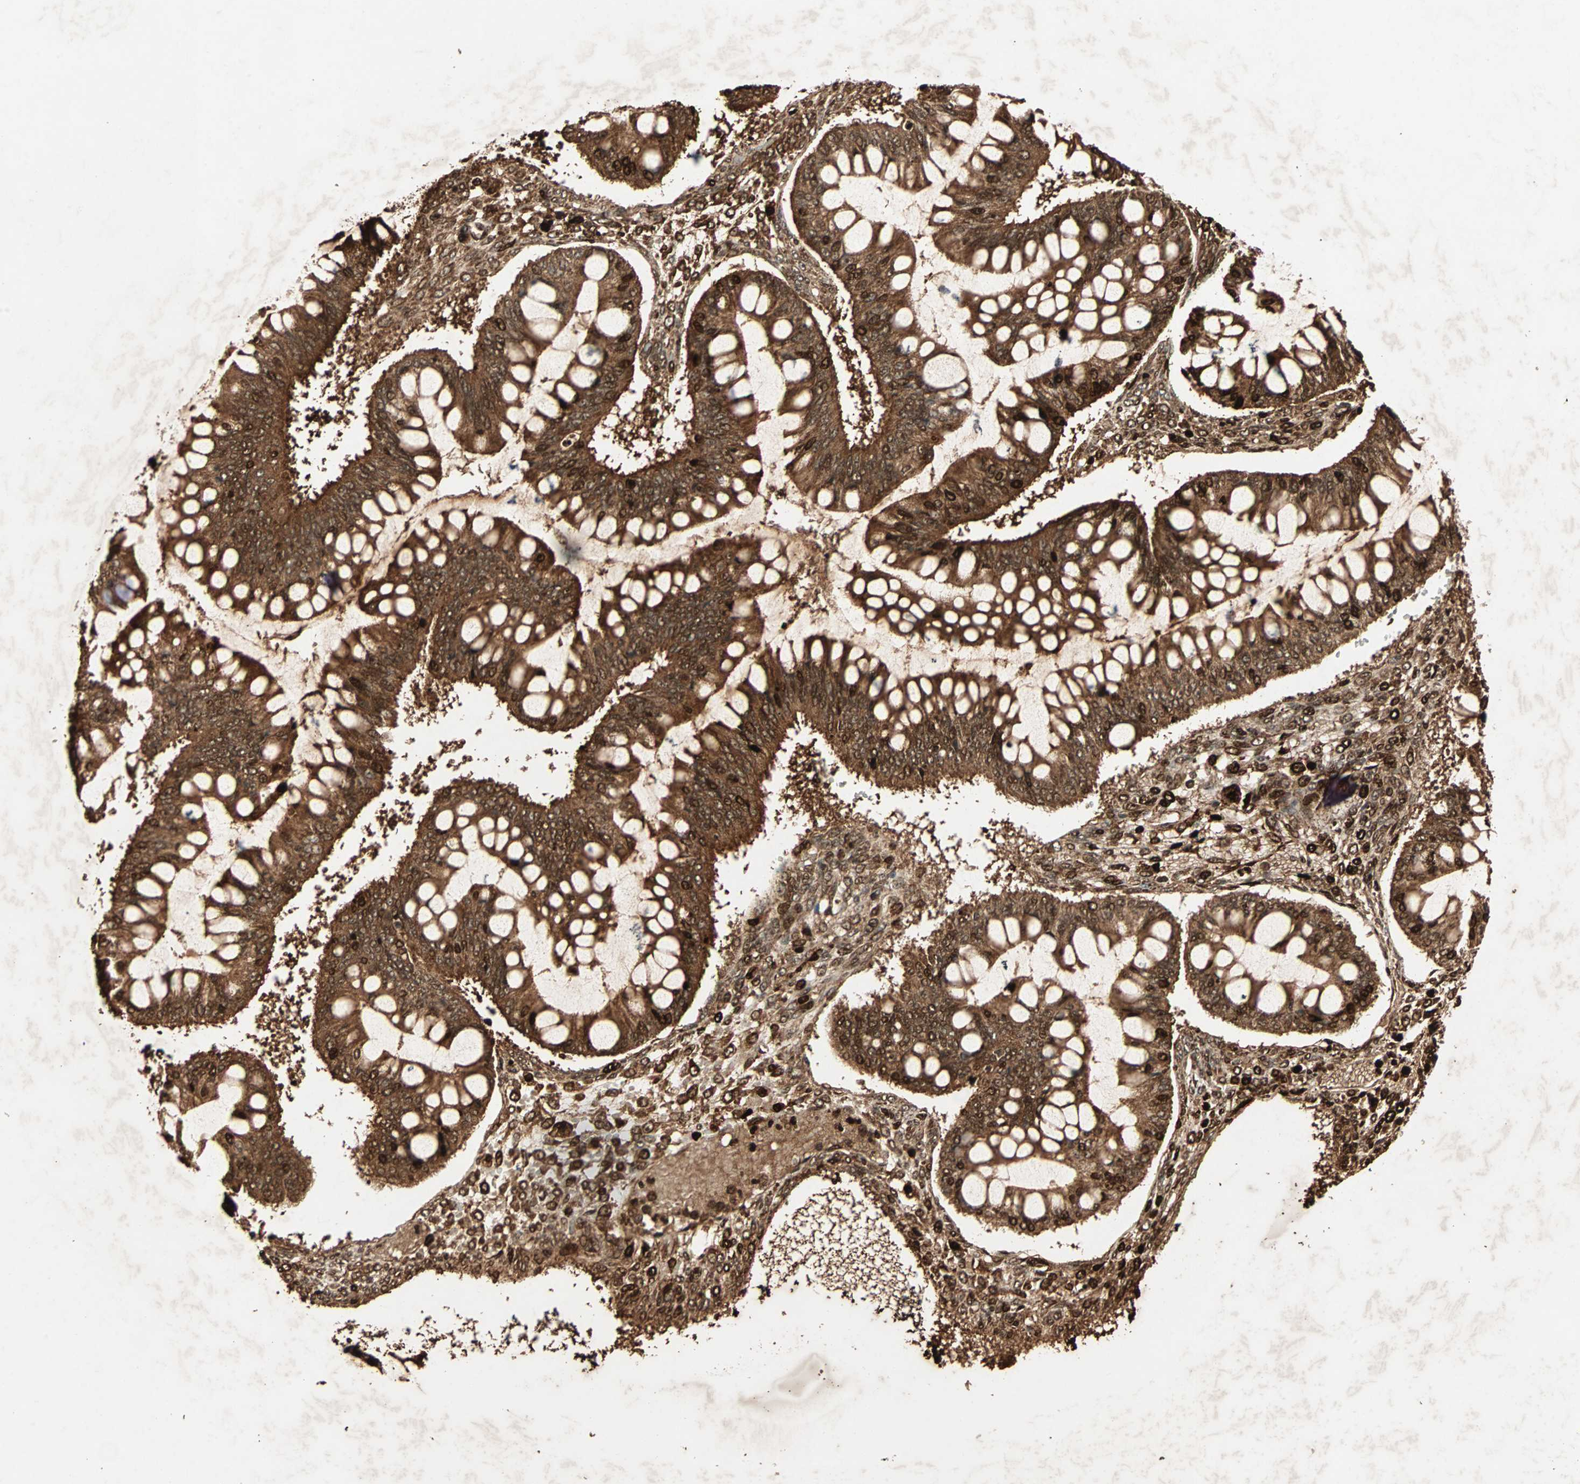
{"staining": {"intensity": "strong", "quantity": ">75%", "location": "cytoplasmic/membranous,nuclear"}, "tissue": "ovarian cancer", "cell_type": "Tumor cells", "image_type": "cancer", "snomed": [{"axis": "morphology", "description": "Cystadenocarcinoma, mucinous, NOS"}, {"axis": "topography", "description": "Ovary"}], "caption": "Protein staining demonstrates strong cytoplasmic/membranous and nuclear positivity in about >75% of tumor cells in ovarian cancer (mucinous cystadenocarcinoma). (Brightfield microscopy of DAB IHC at high magnification).", "gene": "RFFL", "patient": {"sex": "female", "age": 73}}